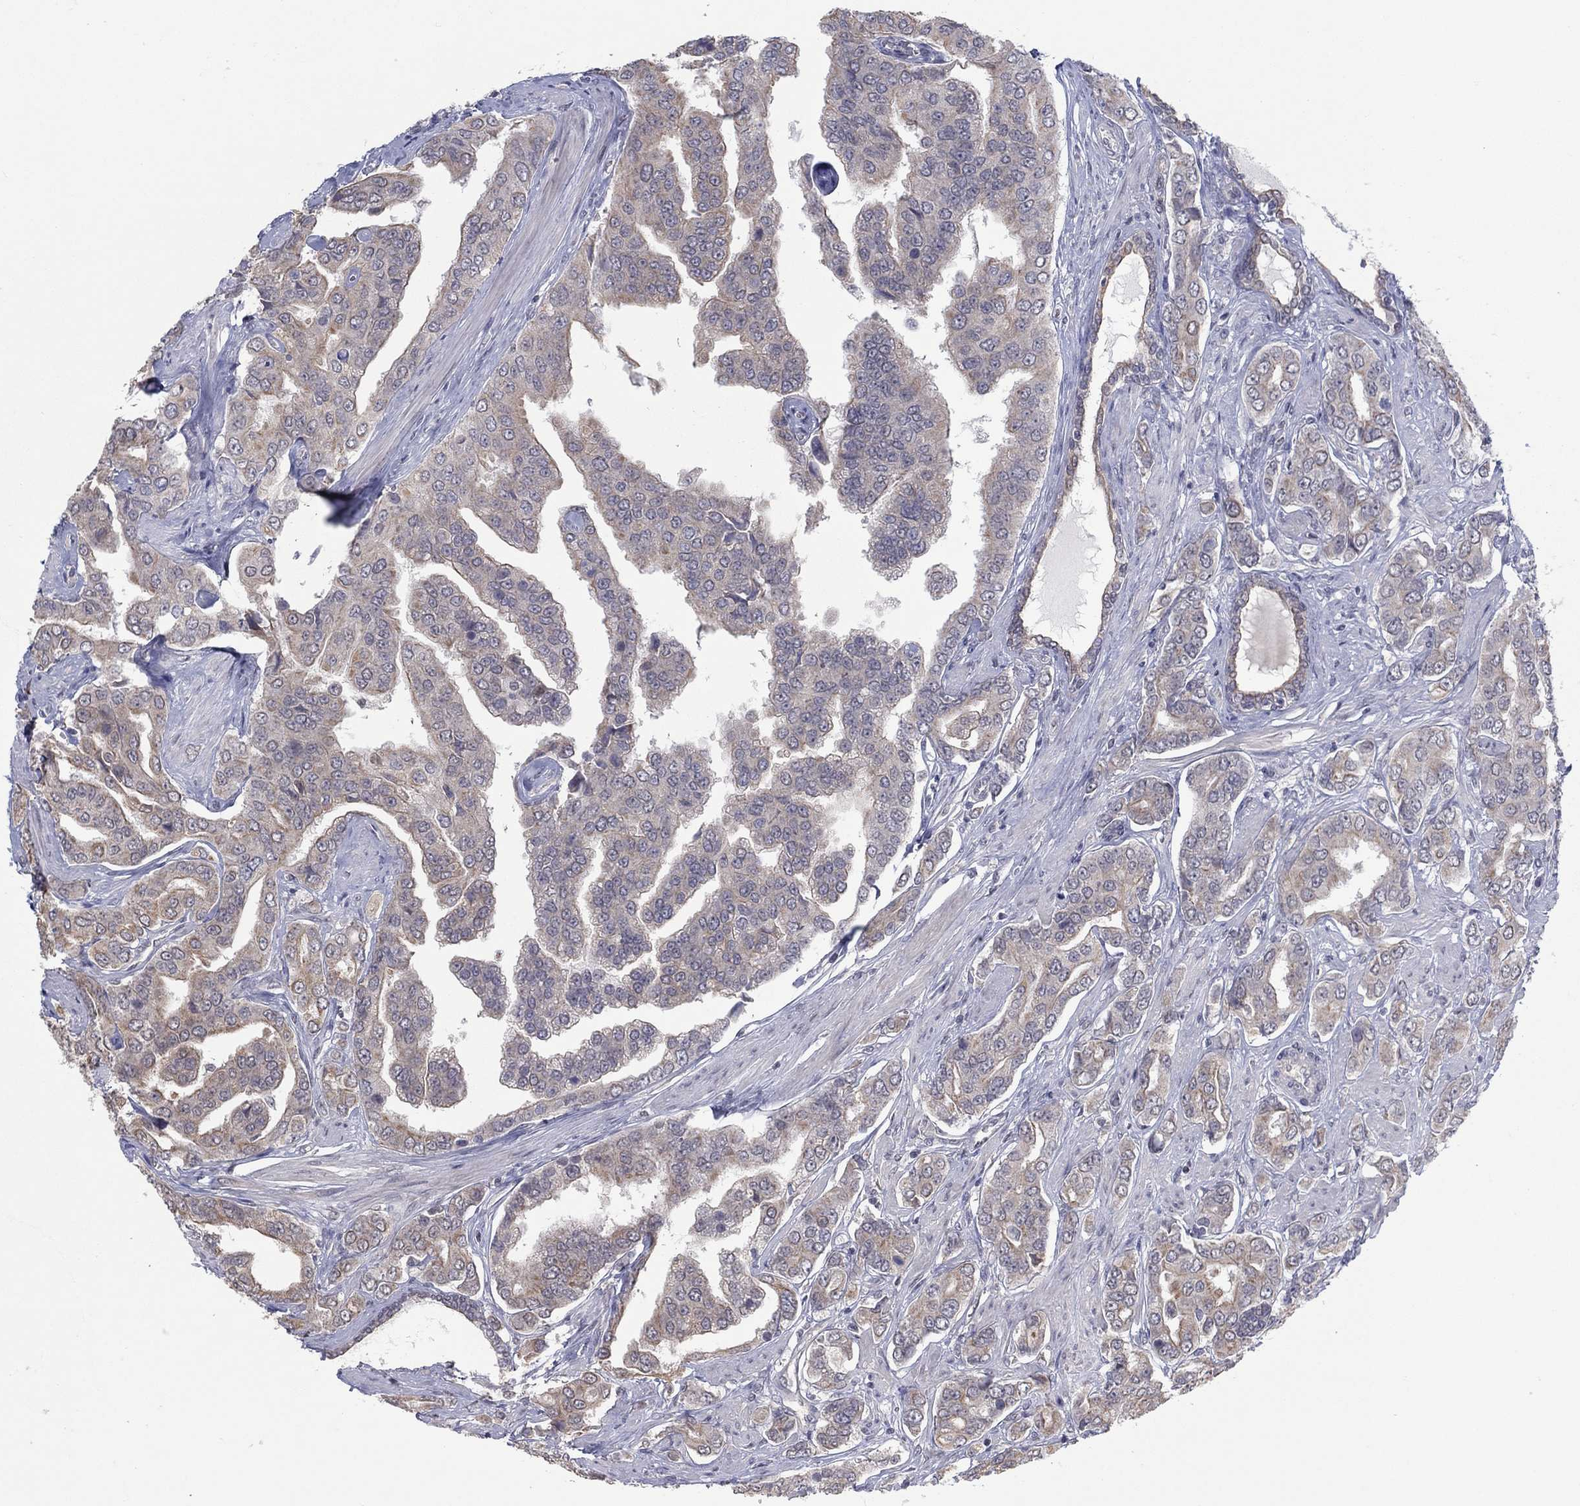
{"staining": {"intensity": "moderate", "quantity": "<25%", "location": "cytoplasmic/membranous"}, "tissue": "prostate cancer", "cell_type": "Tumor cells", "image_type": "cancer", "snomed": [{"axis": "morphology", "description": "Adenocarcinoma, NOS"}, {"axis": "topography", "description": "Prostate and seminal vesicle, NOS"}, {"axis": "topography", "description": "Prostate"}], "caption": "Brown immunohistochemical staining in human adenocarcinoma (prostate) displays moderate cytoplasmic/membranous expression in approximately <25% of tumor cells.", "gene": "SLC22A2", "patient": {"sex": "male", "age": 69}}